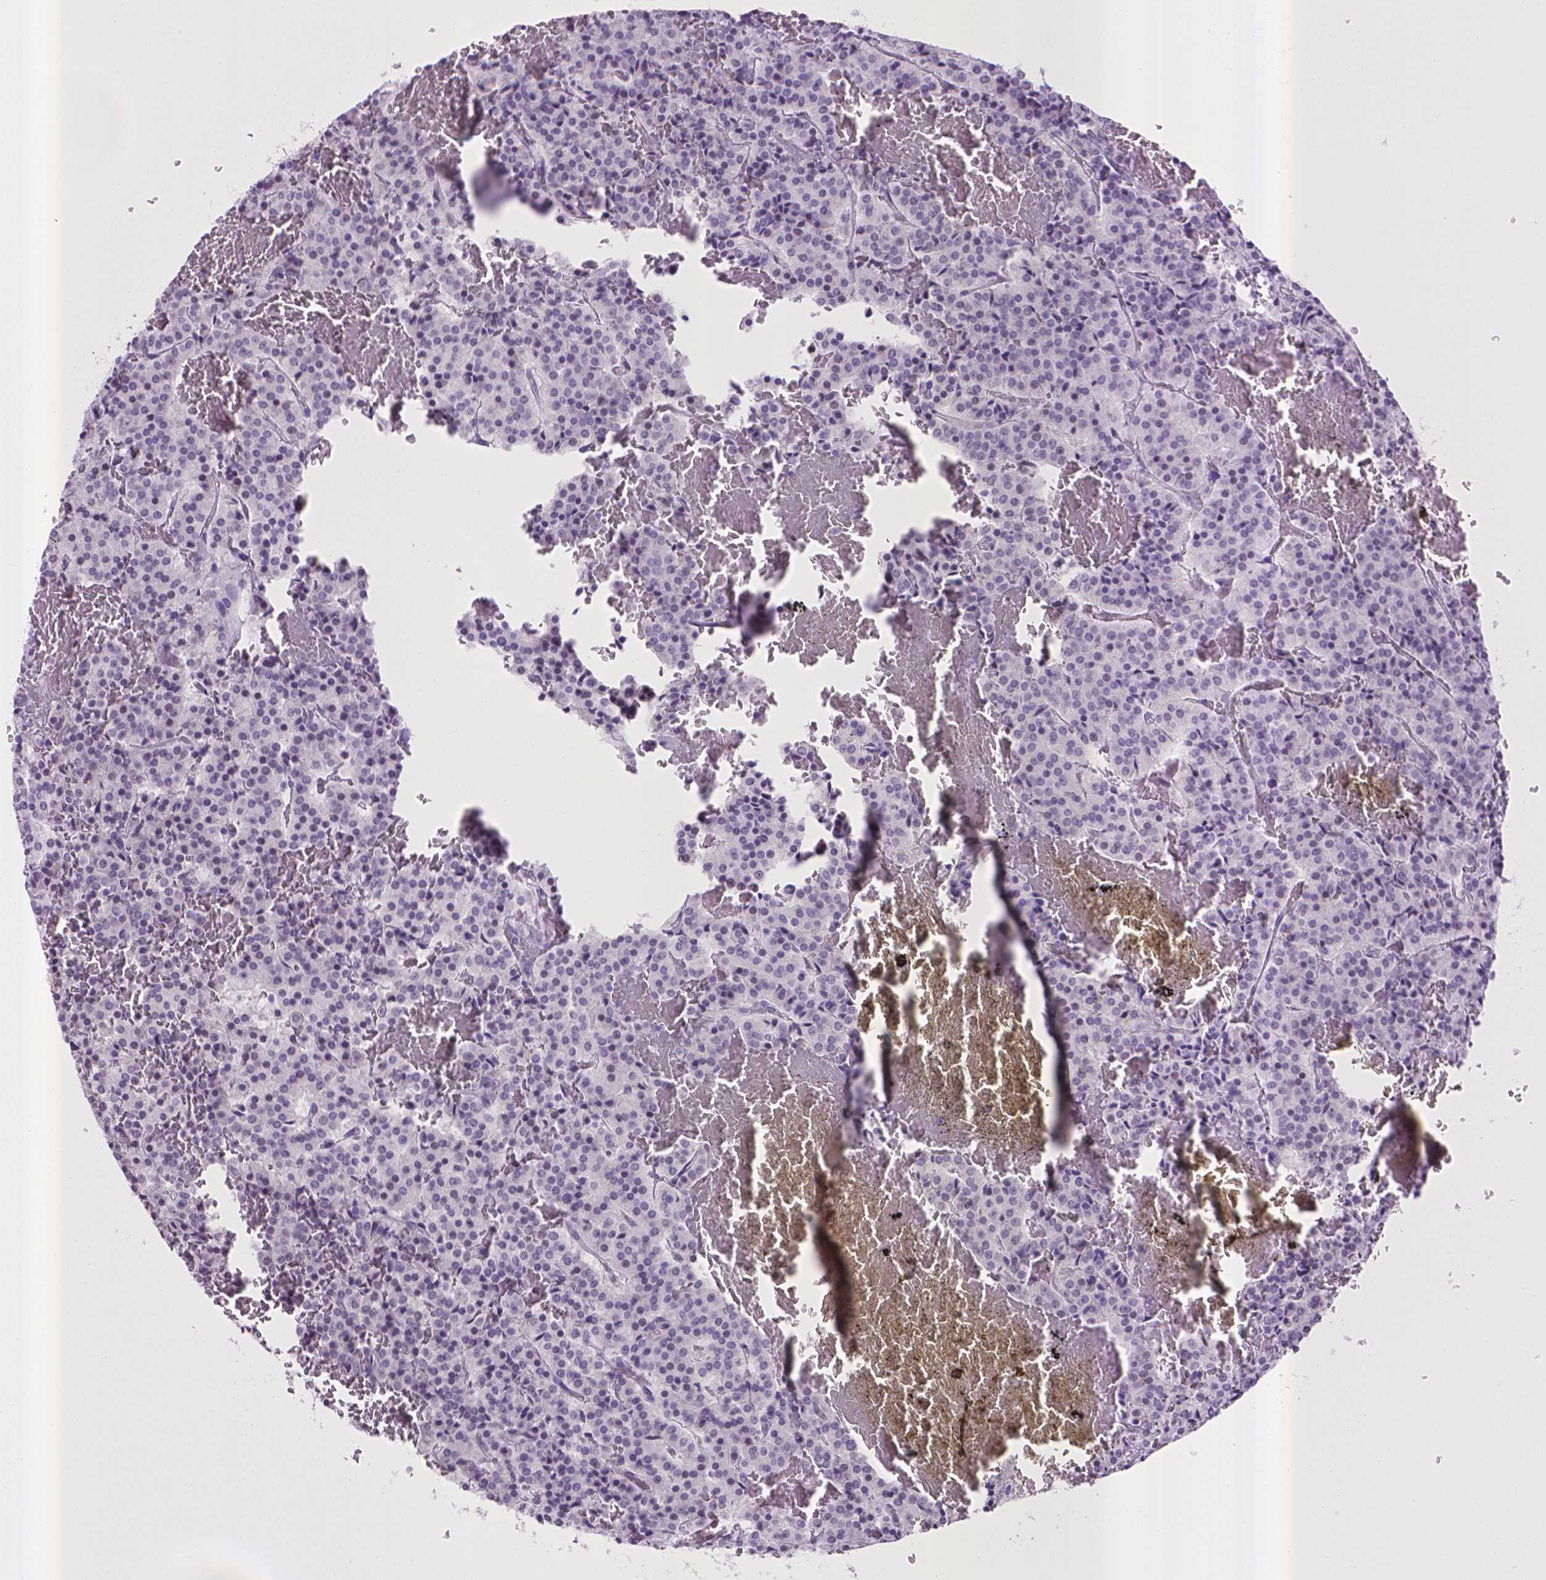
{"staining": {"intensity": "negative", "quantity": "none", "location": "none"}, "tissue": "carcinoid", "cell_type": "Tumor cells", "image_type": "cancer", "snomed": [{"axis": "morphology", "description": "Carcinoid, malignant, NOS"}, {"axis": "topography", "description": "Lung"}], "caption": "Protein analysis of carcinoid reveals no significant staining in tumor cells. (DAB IHC, high magnification).", "gene": "KMO", "patient": {"sex": "male", "age": 70}}